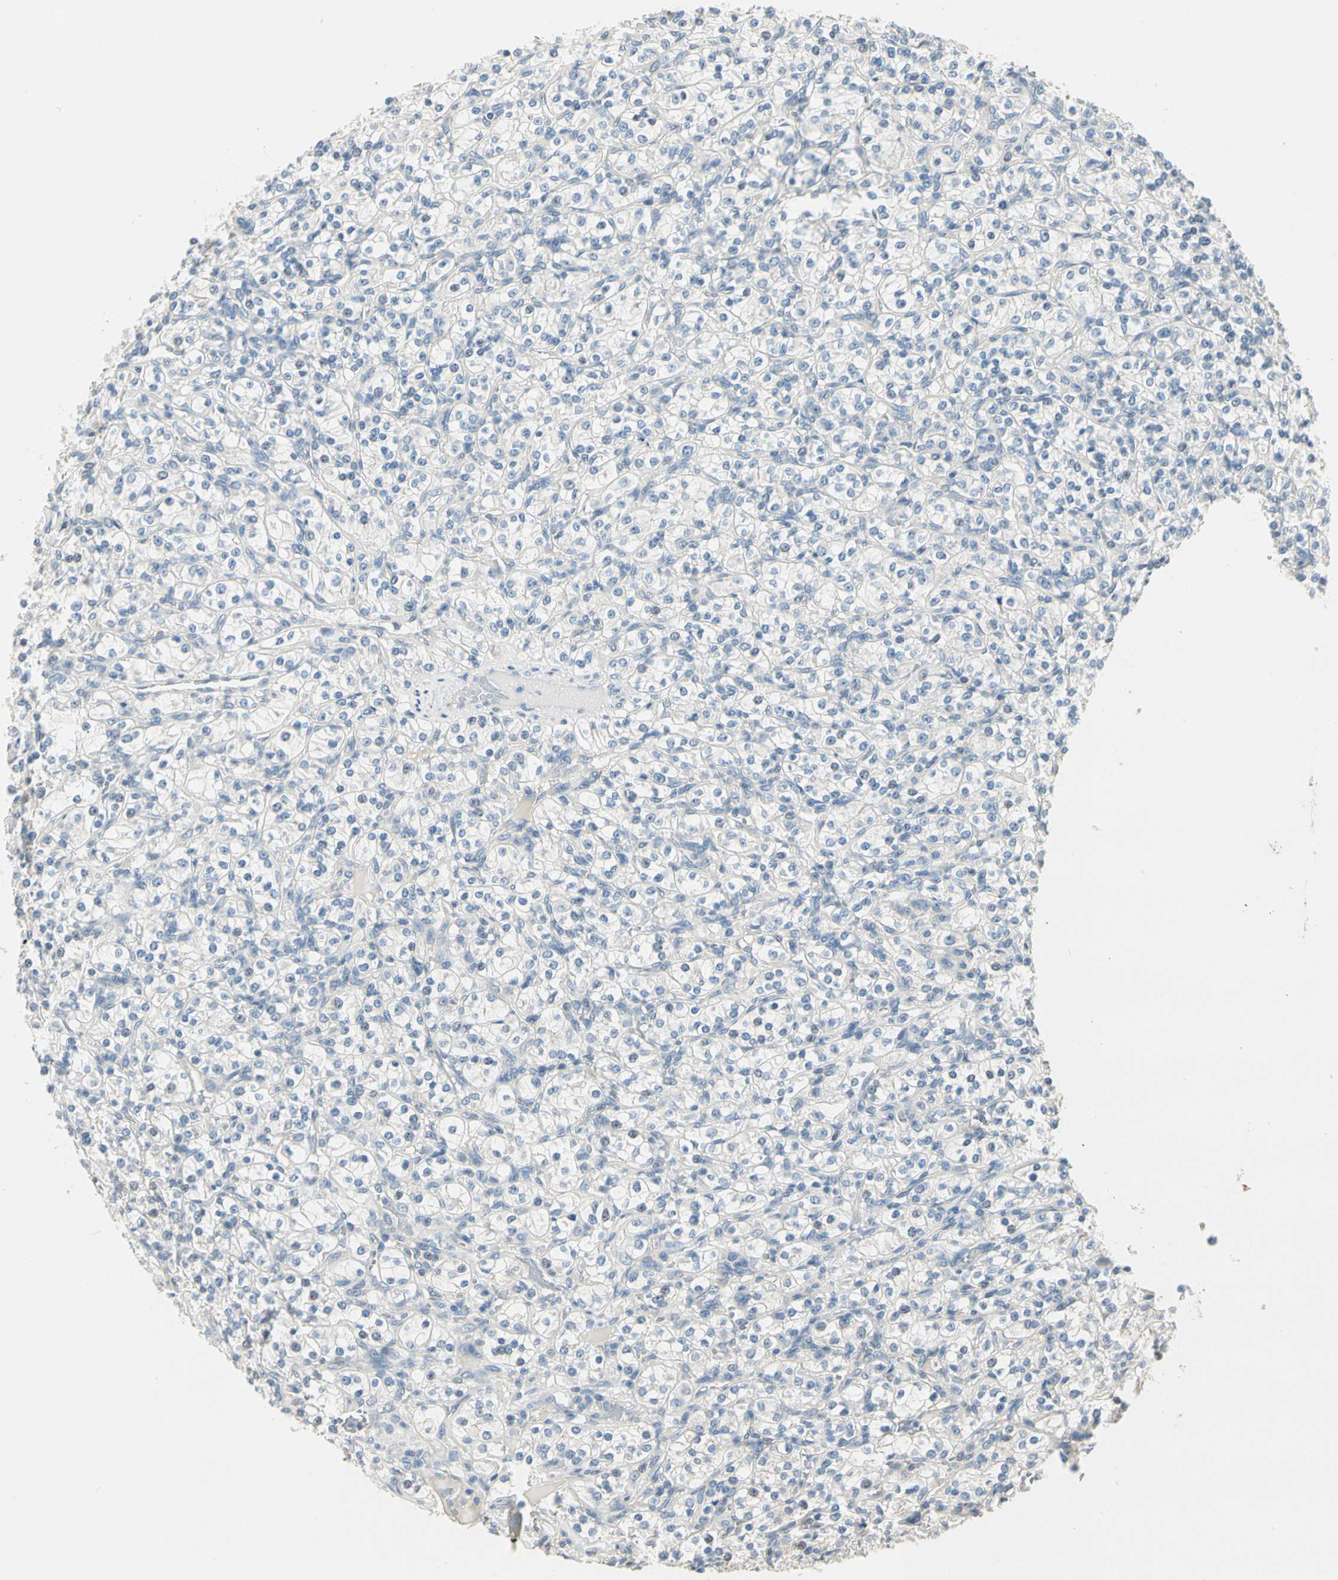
{"staining": {"intensity": "negative", "quantity": "none", "location": "none"}, "tissue": "renal cancer", "cell_type": "Tumor cells", "image_type": "cancer", "snomed": [{"axis": "morphology", "description": "Adenocarcinoma, NOS"}, {"axis": "topography", "description": "Kidney"}], "caption": "Immunohistochemistry (IHC) photomicrograph of renal cancer stained for a protein (brown), which shows no positivity in tumor cells. (Stains: DAB IHC with hematoxylin counter stain, Microscopy: brightfield microscopy at high magnification).", "gene": "GPR153", "patient": {"sex": "male", "age": 77}}